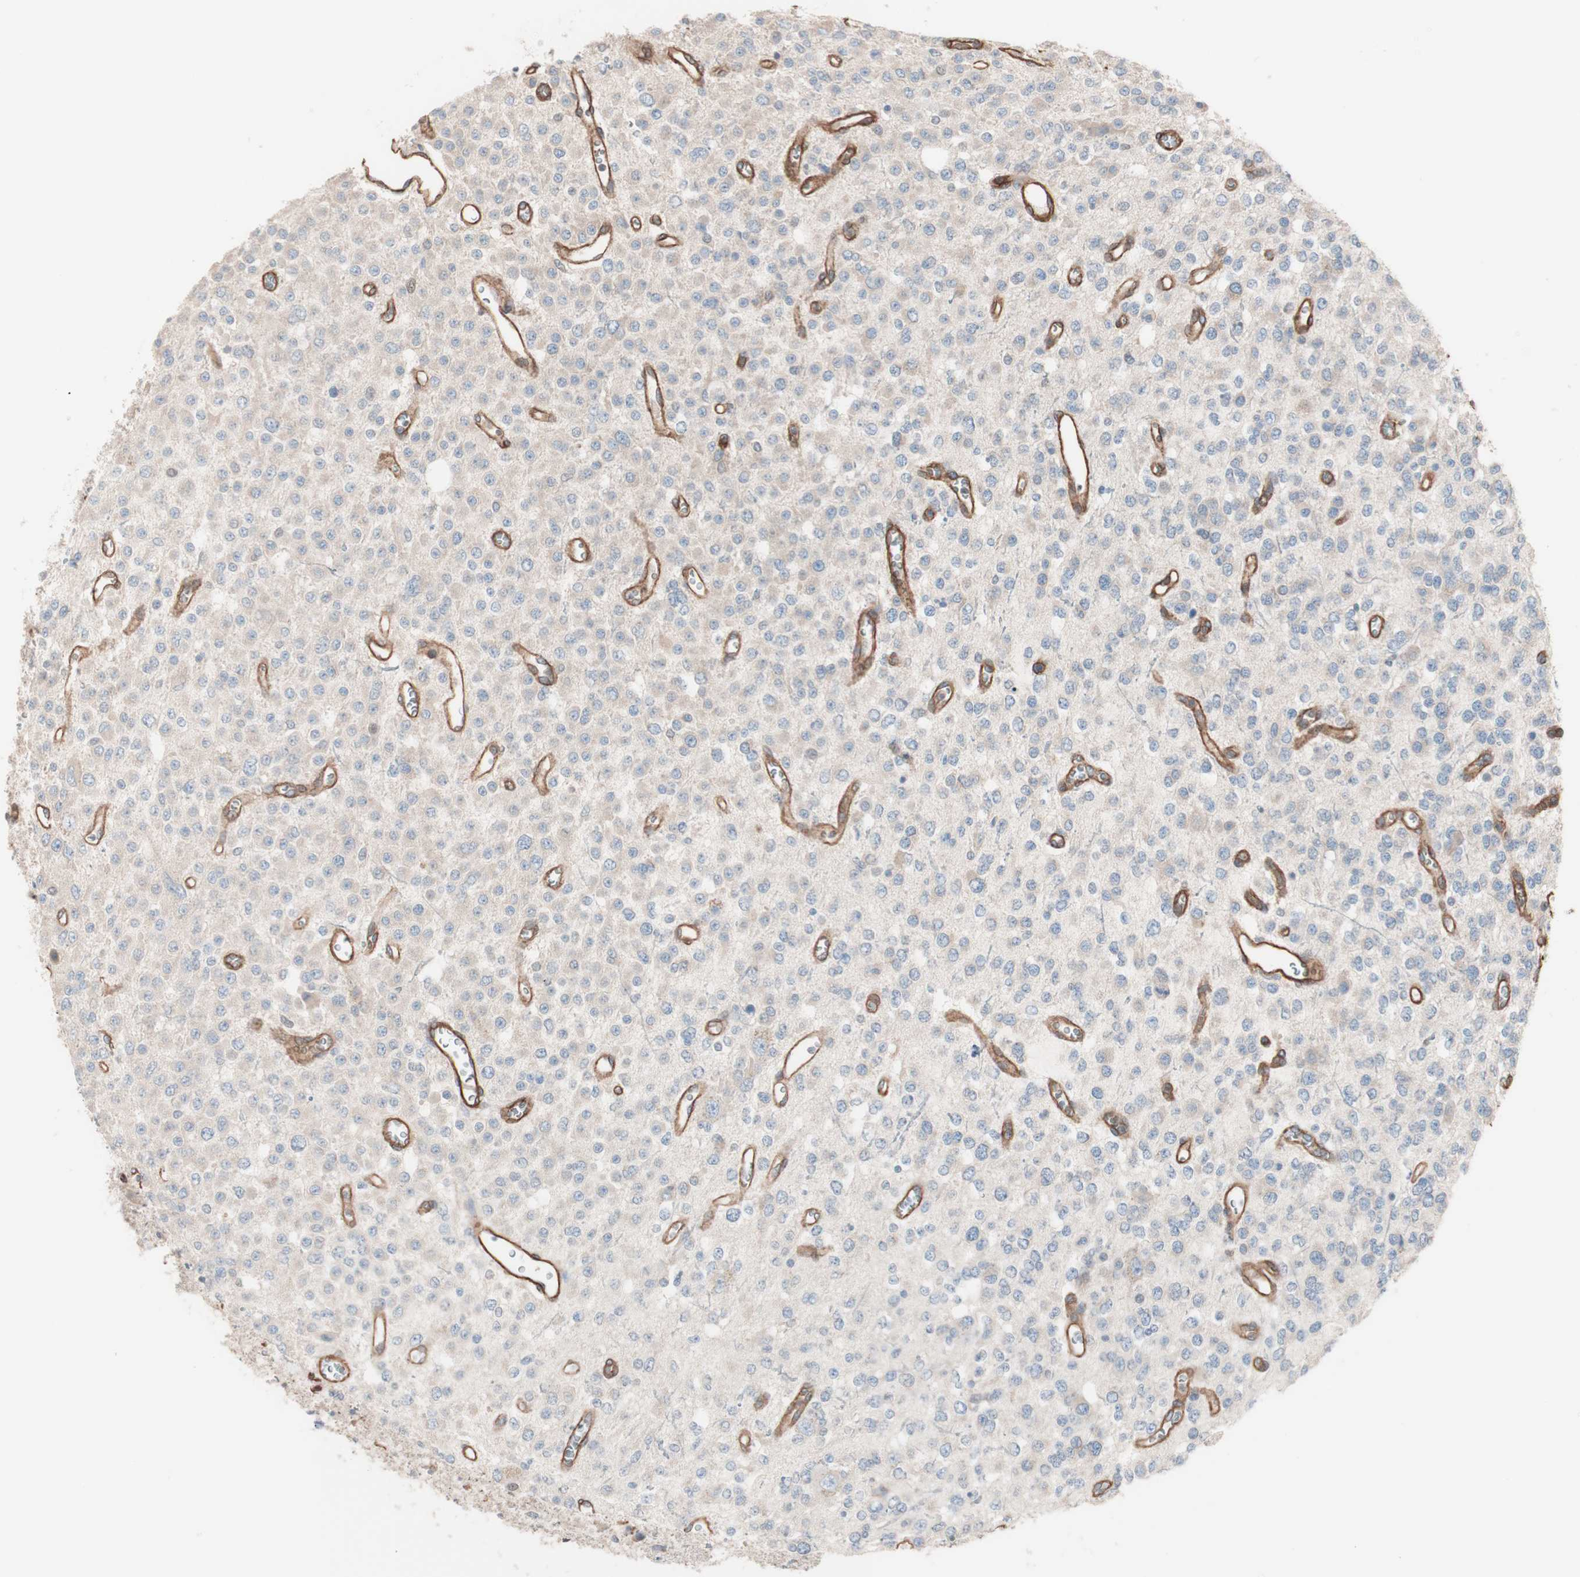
{"staining": {"intensity": "negative", "quantity": "none", "location": "none"}, "tissue": "glioma", "cell_type": "Tumor cells", "image_type": "cancer", "snomed": [{"axis": "morphology", "description": "Glioma, malignant, Low grade"}, {"axis": "topography", "description": "Brain"}], "caption": "An immunohistochemistry image of glioma is shown. There is no staining in tumor cells of glioma. Nuclei are stained in blue.", "gene": "ALG5", "patient": {"sex": "male", "age": 38}}